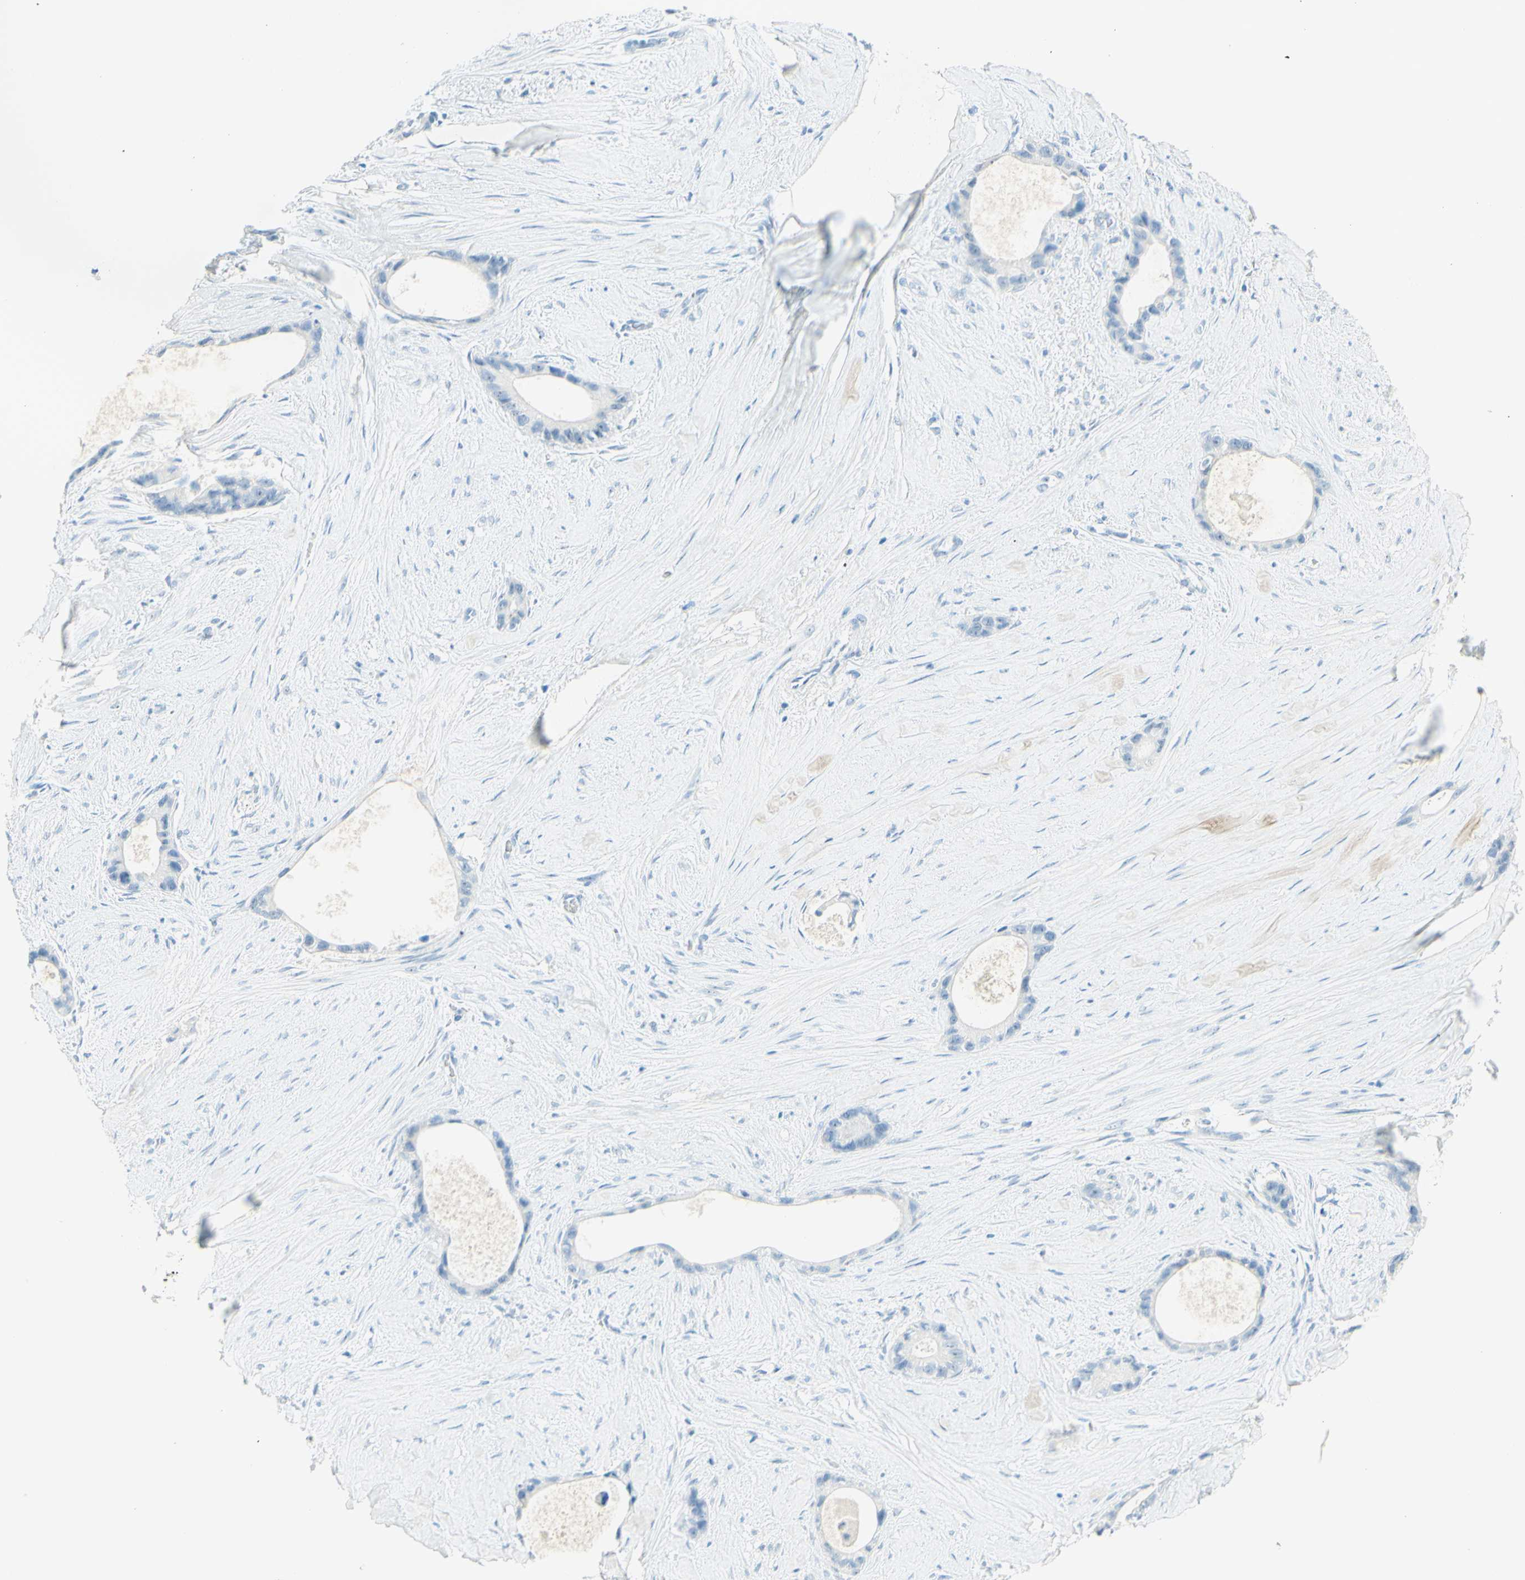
{"staining": {"intensity": "negative", "quantity": "none", "location": "none"}, "tissue": "liver cancer", "cell_type": "Tumor cells", "image_type": "cancer", "snomed": [{"axis": "morphology", "description": "Cholangiocarcinoma"}, {"axis": "topography", "description": "Liver"}], "caption": "There is no significant positivity in tumor cells of liver cancer.", "gene": "FMR1NB", "patient": {"sex": "female", "age": 55}}